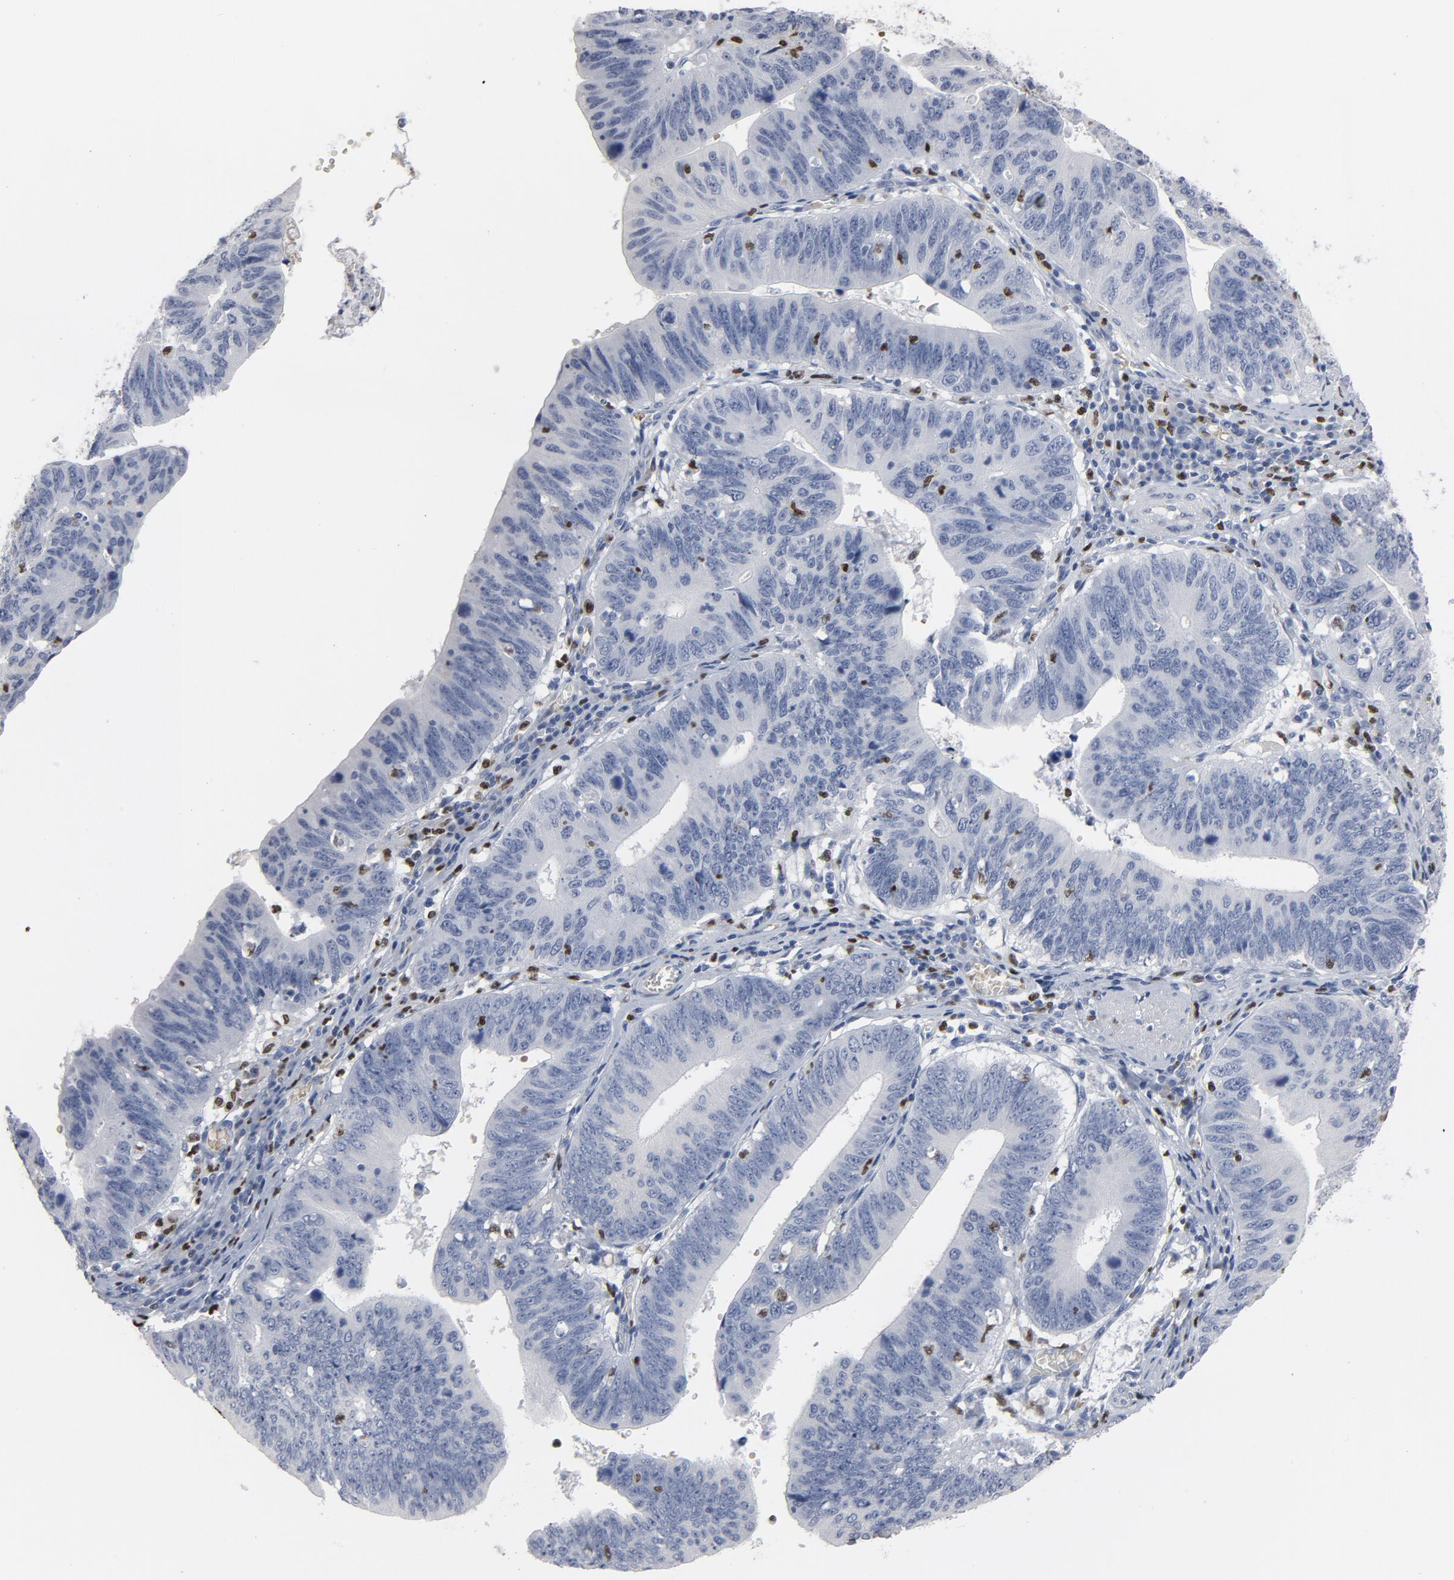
{"staining": {"intensity": "negative", "quantity": "none", "location": "none"}, "tissue": "stomach cancer", "cell_type": "Tumor cells", "image_type": "cancer", "snomed": [{"axis": "morphology", "description": "Adenocarcinoma, NOS"}, {"axis": "topography", "description": "Stomach"}], "caption": "Immunohistochemistry micrograph of stomach cancer (adenocarcinoma) stained for a protein (brown), which reveals no expression in tumor cells. (DAB IHC with hematoxylin counter stain).", "gene": "SPI1", "patient": {"sex": "male", "age": 59}}